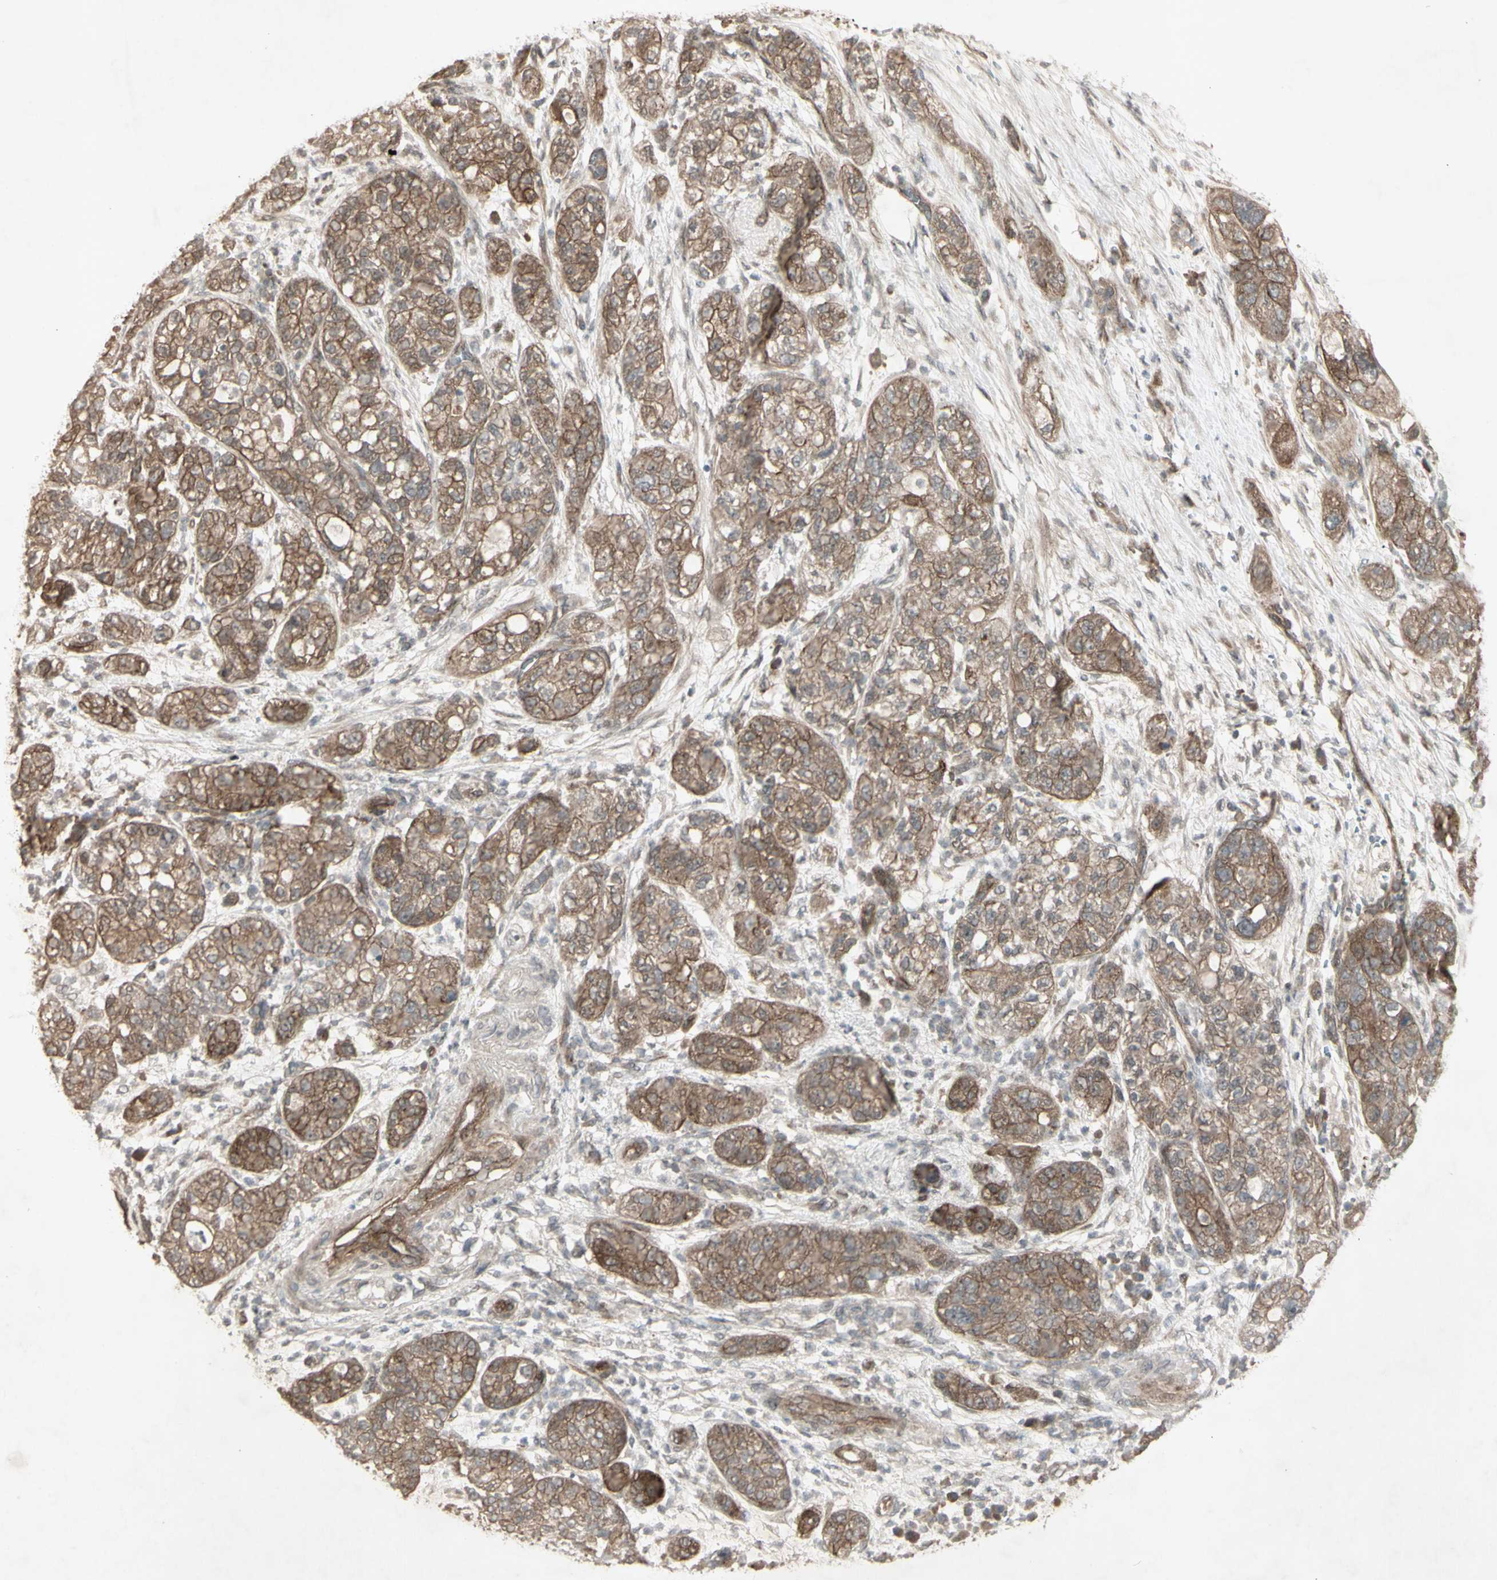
{"staining": {"intensity": "moderate", "quantity": ">75%", "location": "cytoplasmic/membranous"}, "tissue": "pancreatic cancer", "cell_type": "Tumor cells", "image_type": "cancer", "snomed": [{"axis": "morphology", "description": "Adenocarcinoma, NOS"}, {"axis": "topography", "description": "Pancreas"}], "caption": "Adenocarcinoma (pancreatic) was stained to show a protein in brown. There is medium levels of moderate cytoplasmic/membranous expression in about >75% of tumor cells.", "gene": "JAG1", "patient": {"sex": "female", "age": 78}}